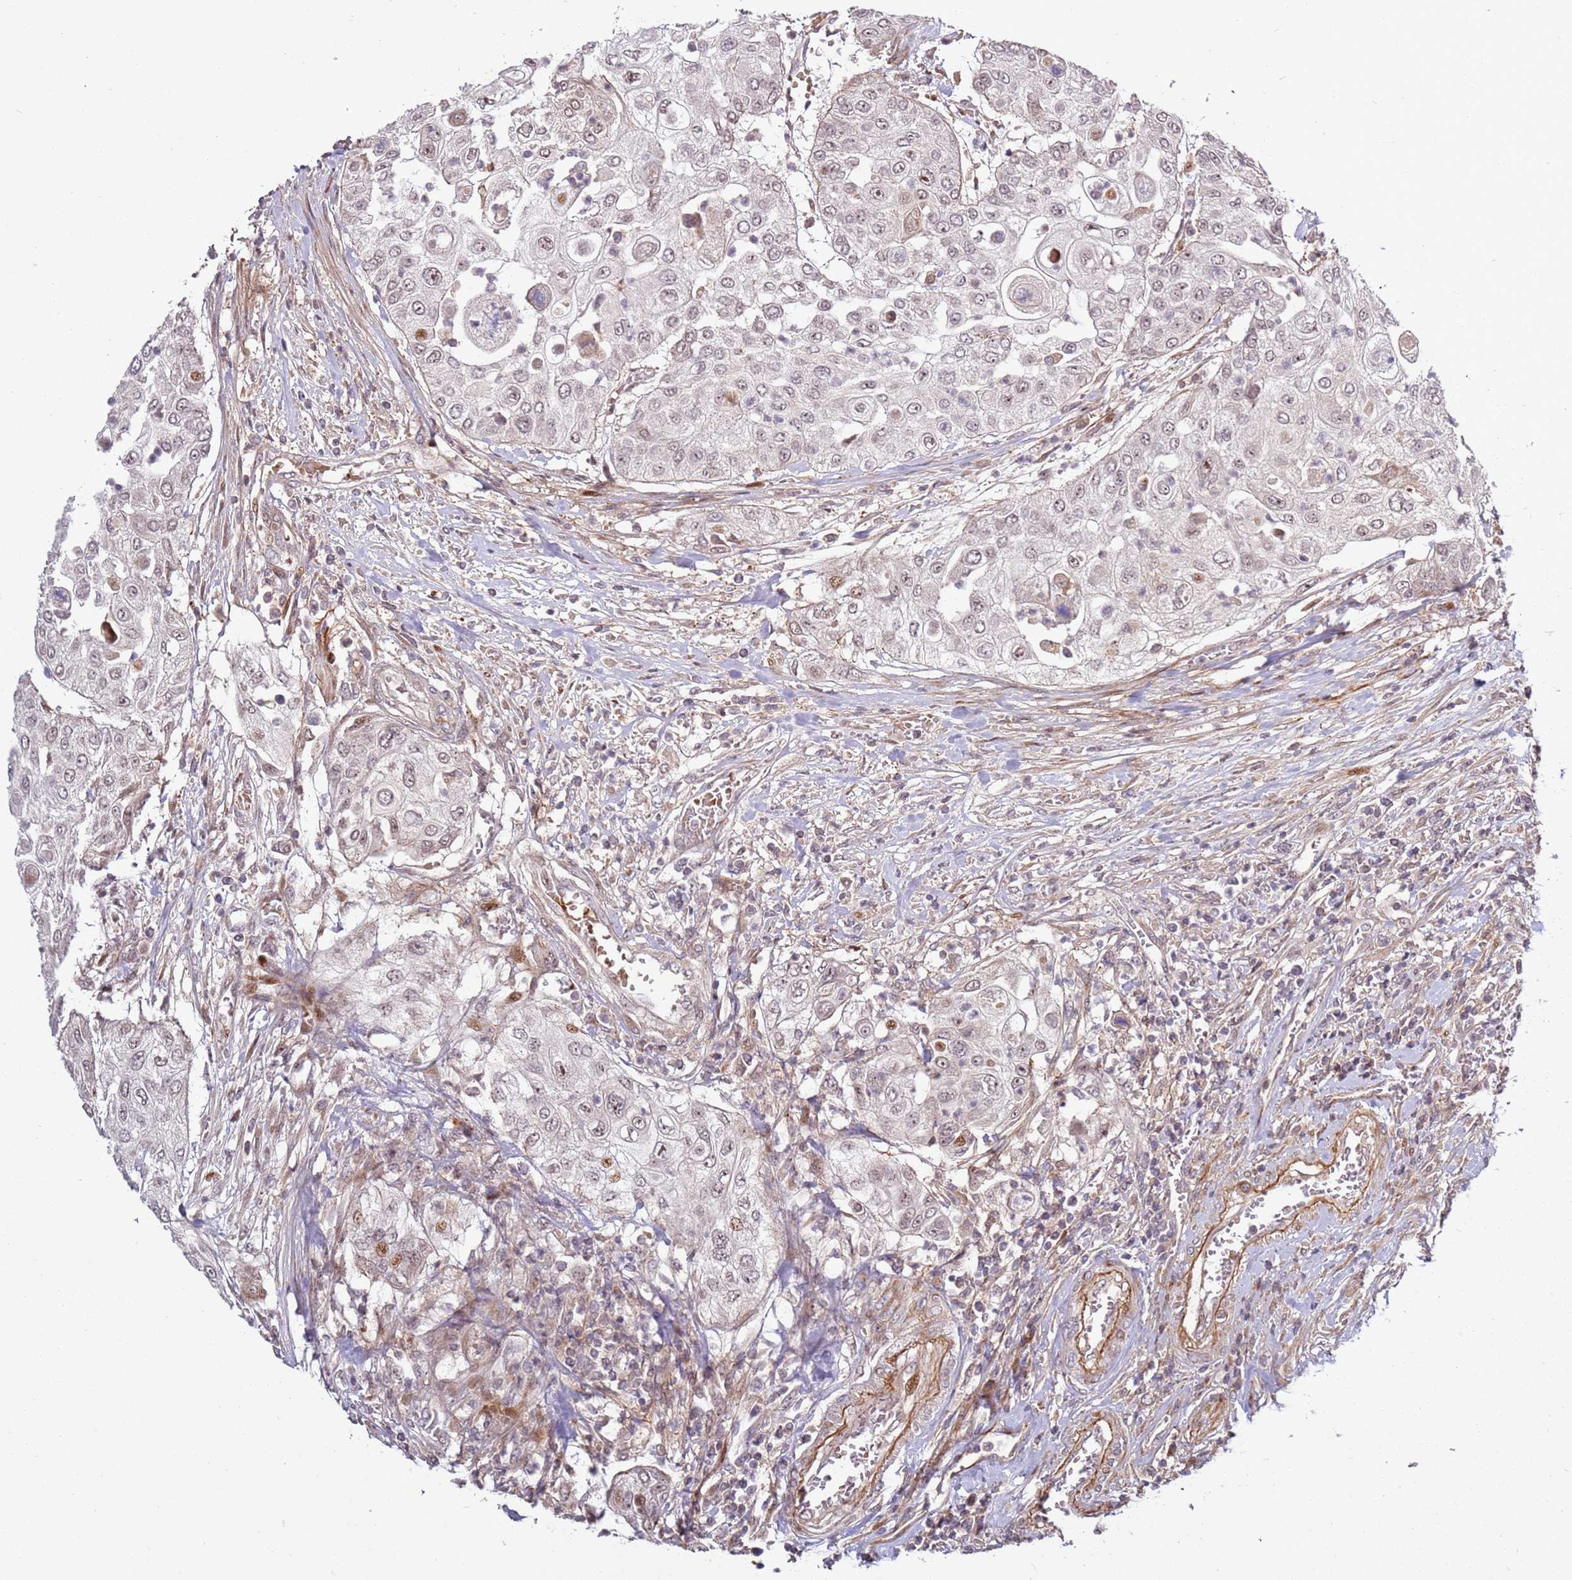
{"staining": {"intensity": "weak", "quantity": "<25%", "location": "nuclear"}, "tissue": "urothelial cancer", "cell_type": "Tumor cells", "image_type": "cancer", "snomed": [{"axis": "morphology", "description": "Urothelial carcinoma, High grade"}, {"axis": "topography", "description": "Urinary bladder"}], "caption": "This micrograph is of urothelial cancer stained with immunohistochemistry to label a protein in brown with the nuclei are counter-stained blue. There is no staining in tumor cells.", "gene": "RHBDL1", "patient": {"sex": "female", "age": 79}}